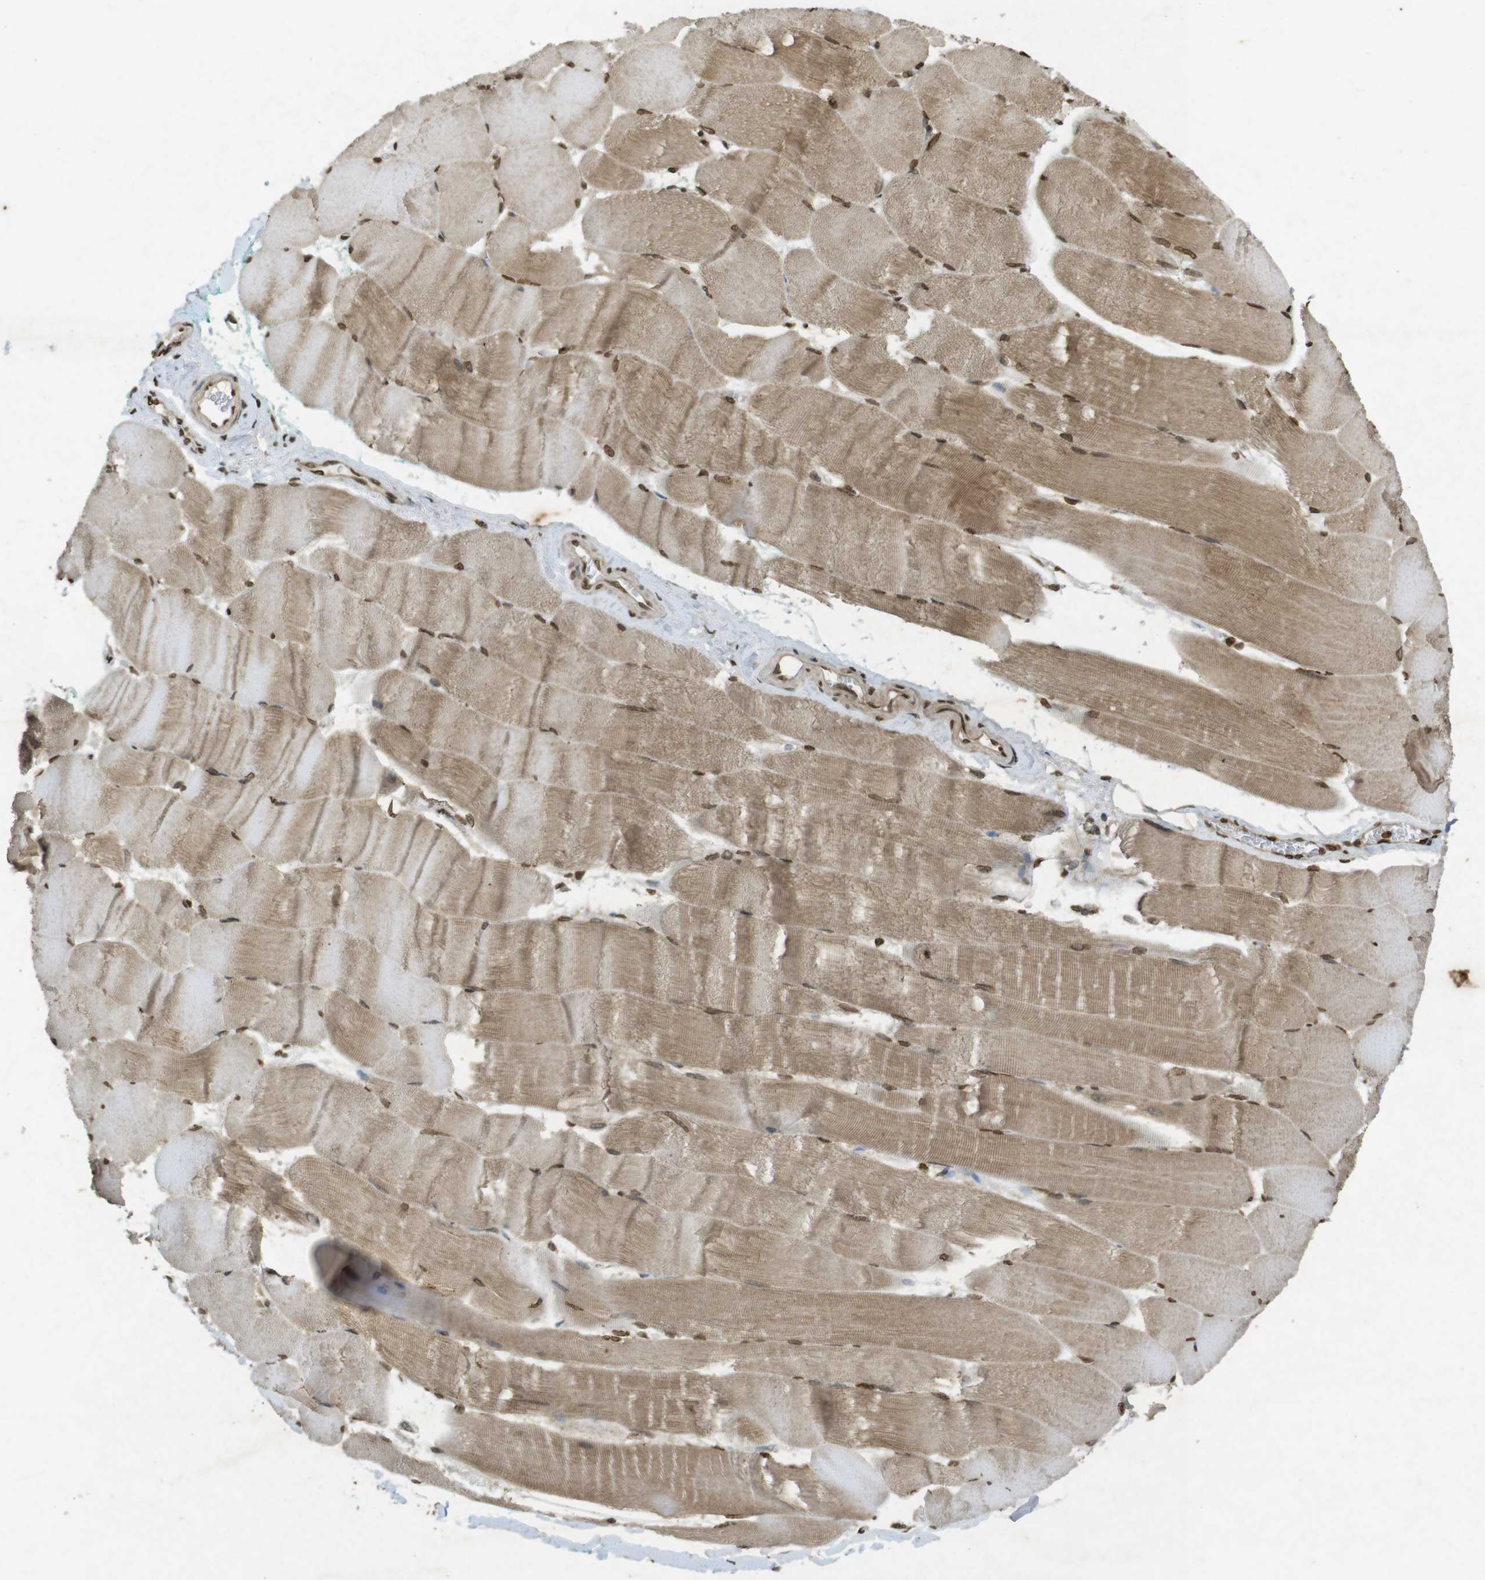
{"staining": {"intensity": "moderate", "quantity": ">75%", "location": "cytoplasmic/membranous,nuclear"}, "tissue": "skeletal muscle", "cell_type": "Myocytes", "image_type": "normal", "snomed": [{"axis": "morphology", "description": "Normal tissue, NOS"}, {"axis": "morphology", "description": "Squamous cell carcinoma, NOS"}, {"axis": "topography", "description": "Skeletal muscle"}], "caption": "Skeletal muscle stained with a brown dye displays moderate cytoplasmic/membranous,nuclear positive expression in about >75% of myocytes.", "gene": "ORC4", "patient": {"sex": "male", "age": 51}}